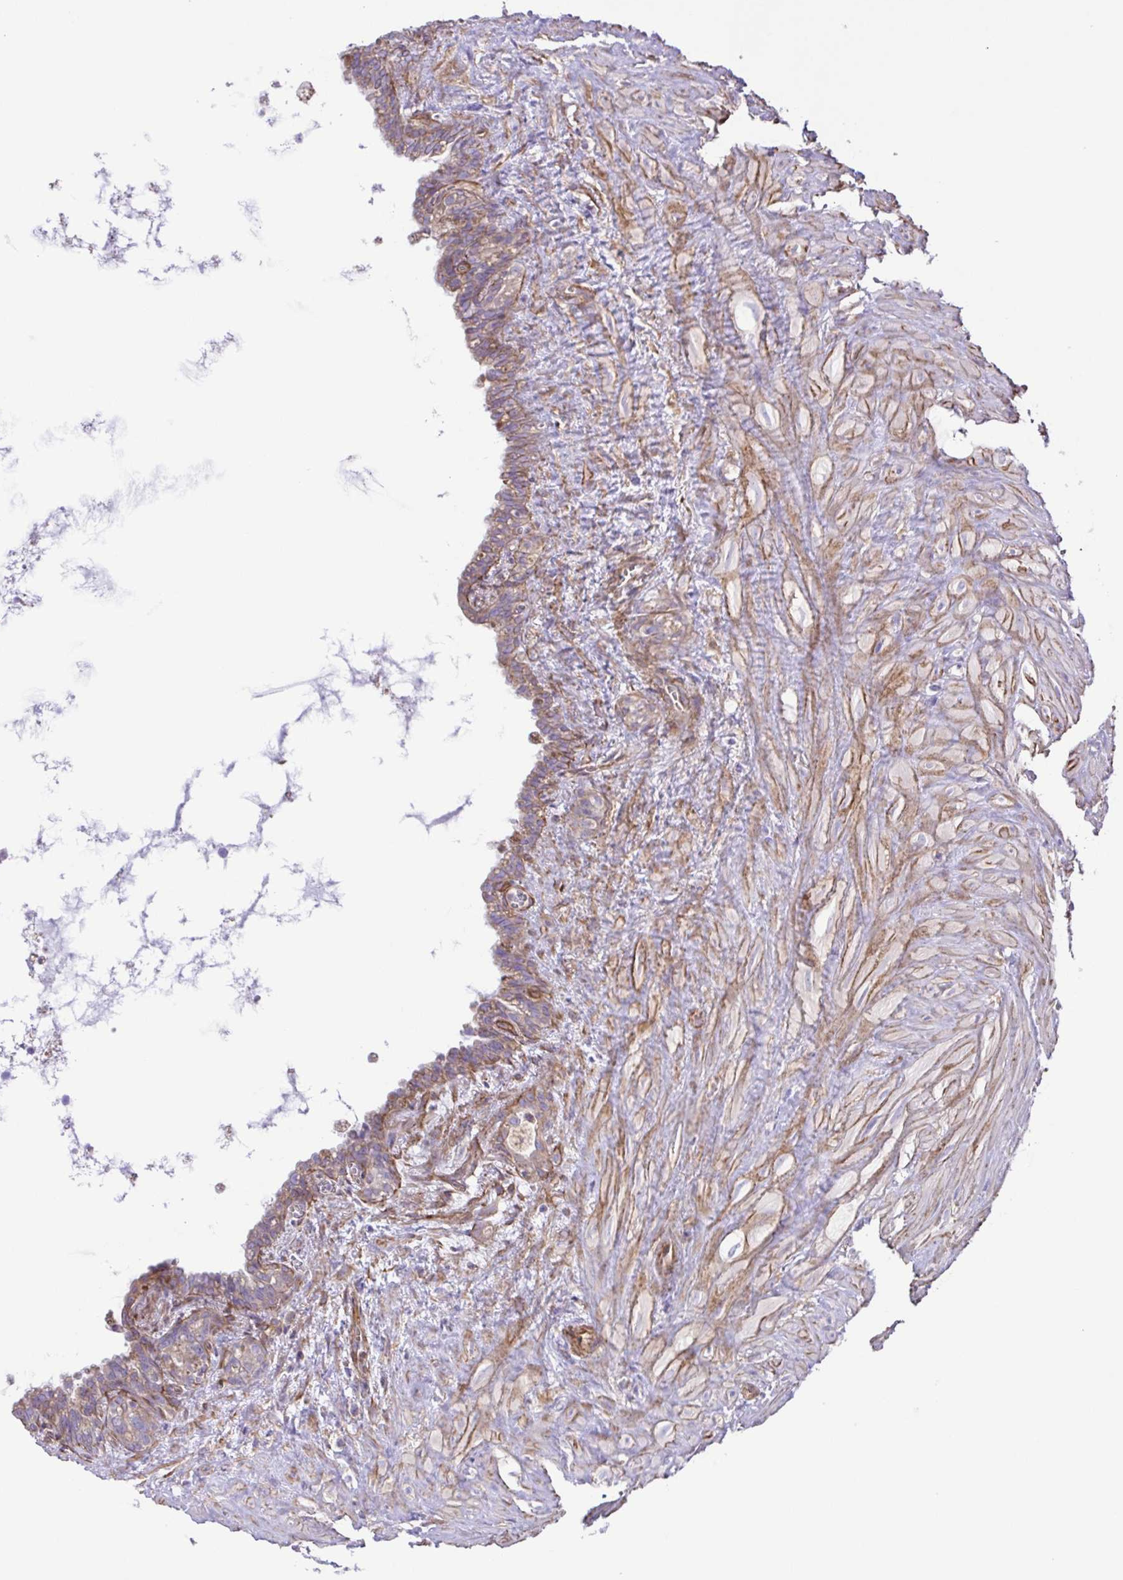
{"staining": {"intensity": "strong", "quantity": "<25%", "location": "nuclear"}, "tissue": "seminal vesicle", "cell_type": "Glandular cells", "image_type": "normal", "snomed": [{"axis": "morphology", "description": "Normal tissue, NOS"}, {"axis": "topography", "description": "Seminal veicle"}], "caption": "Protein analysis of benign seminal vesicle demonstrates strong nuclear expression in approximately <25% of glandular cells. The protein of interest is shown in brown color, while the nuclei are stained blue.", "gene": "FLT1", "patient": {"sex": "male", "age": 76}}